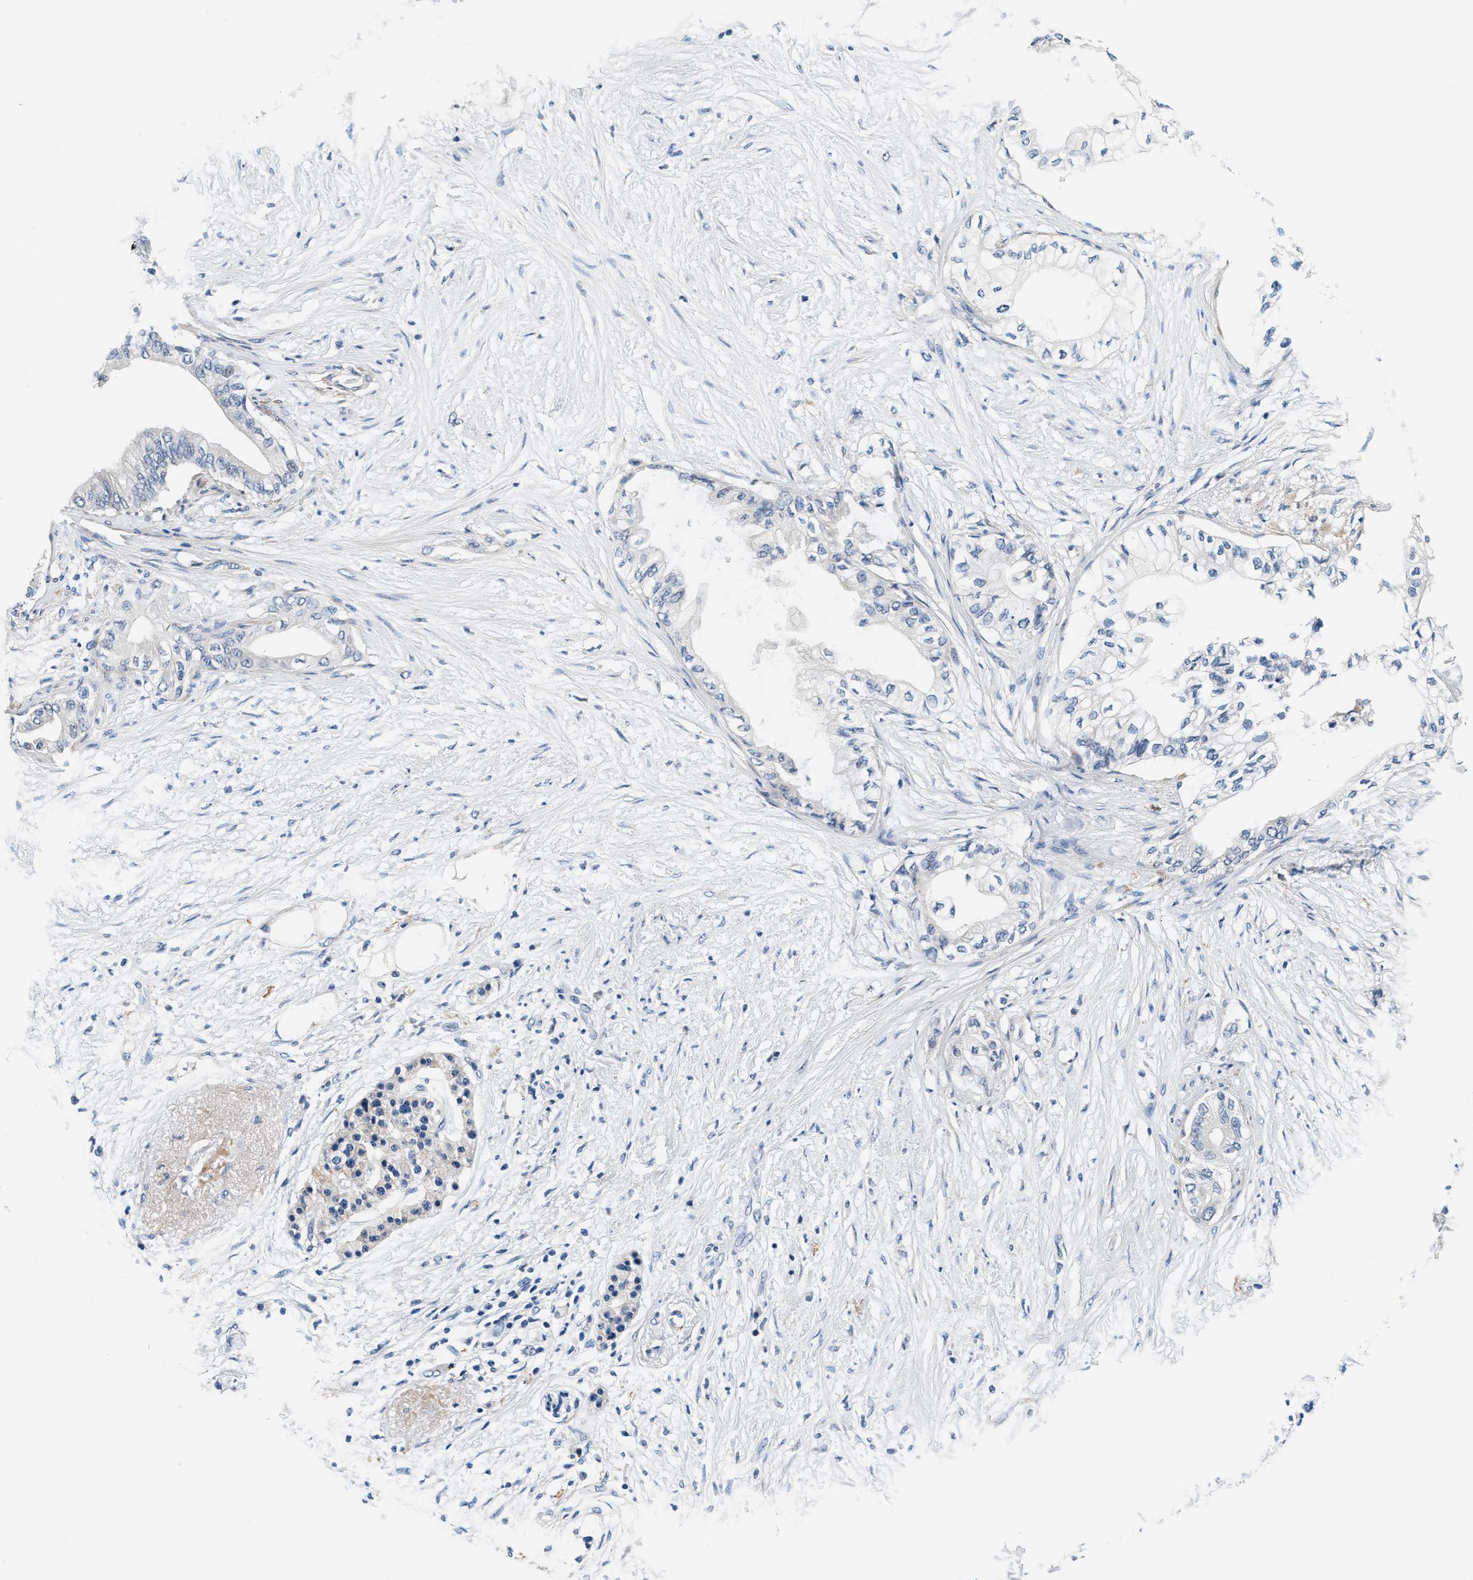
{"staining": {"intensity": "negative", "quantity": "none", "location": "none"}, "tissue": "pancreatic cancer", "cell_type": "Tumor cells", "image_type": "cancer", "snomed": [{"axis": "morphology", "description": "Normal tissue, NOS"}, {"axis": "morphology", "description": "Adenocarcinoma, NOS"}, {"axis": "topography", "description": "Pancreas"}, {"axis": "topography", "description": "Duodenum"}], "caption": "The histopathology image displays no significant staining in tumor cells of adenocarcinoma (pancreatic).", "gene": "MYH3", "patient": {"sex": "female", "age": 60}}